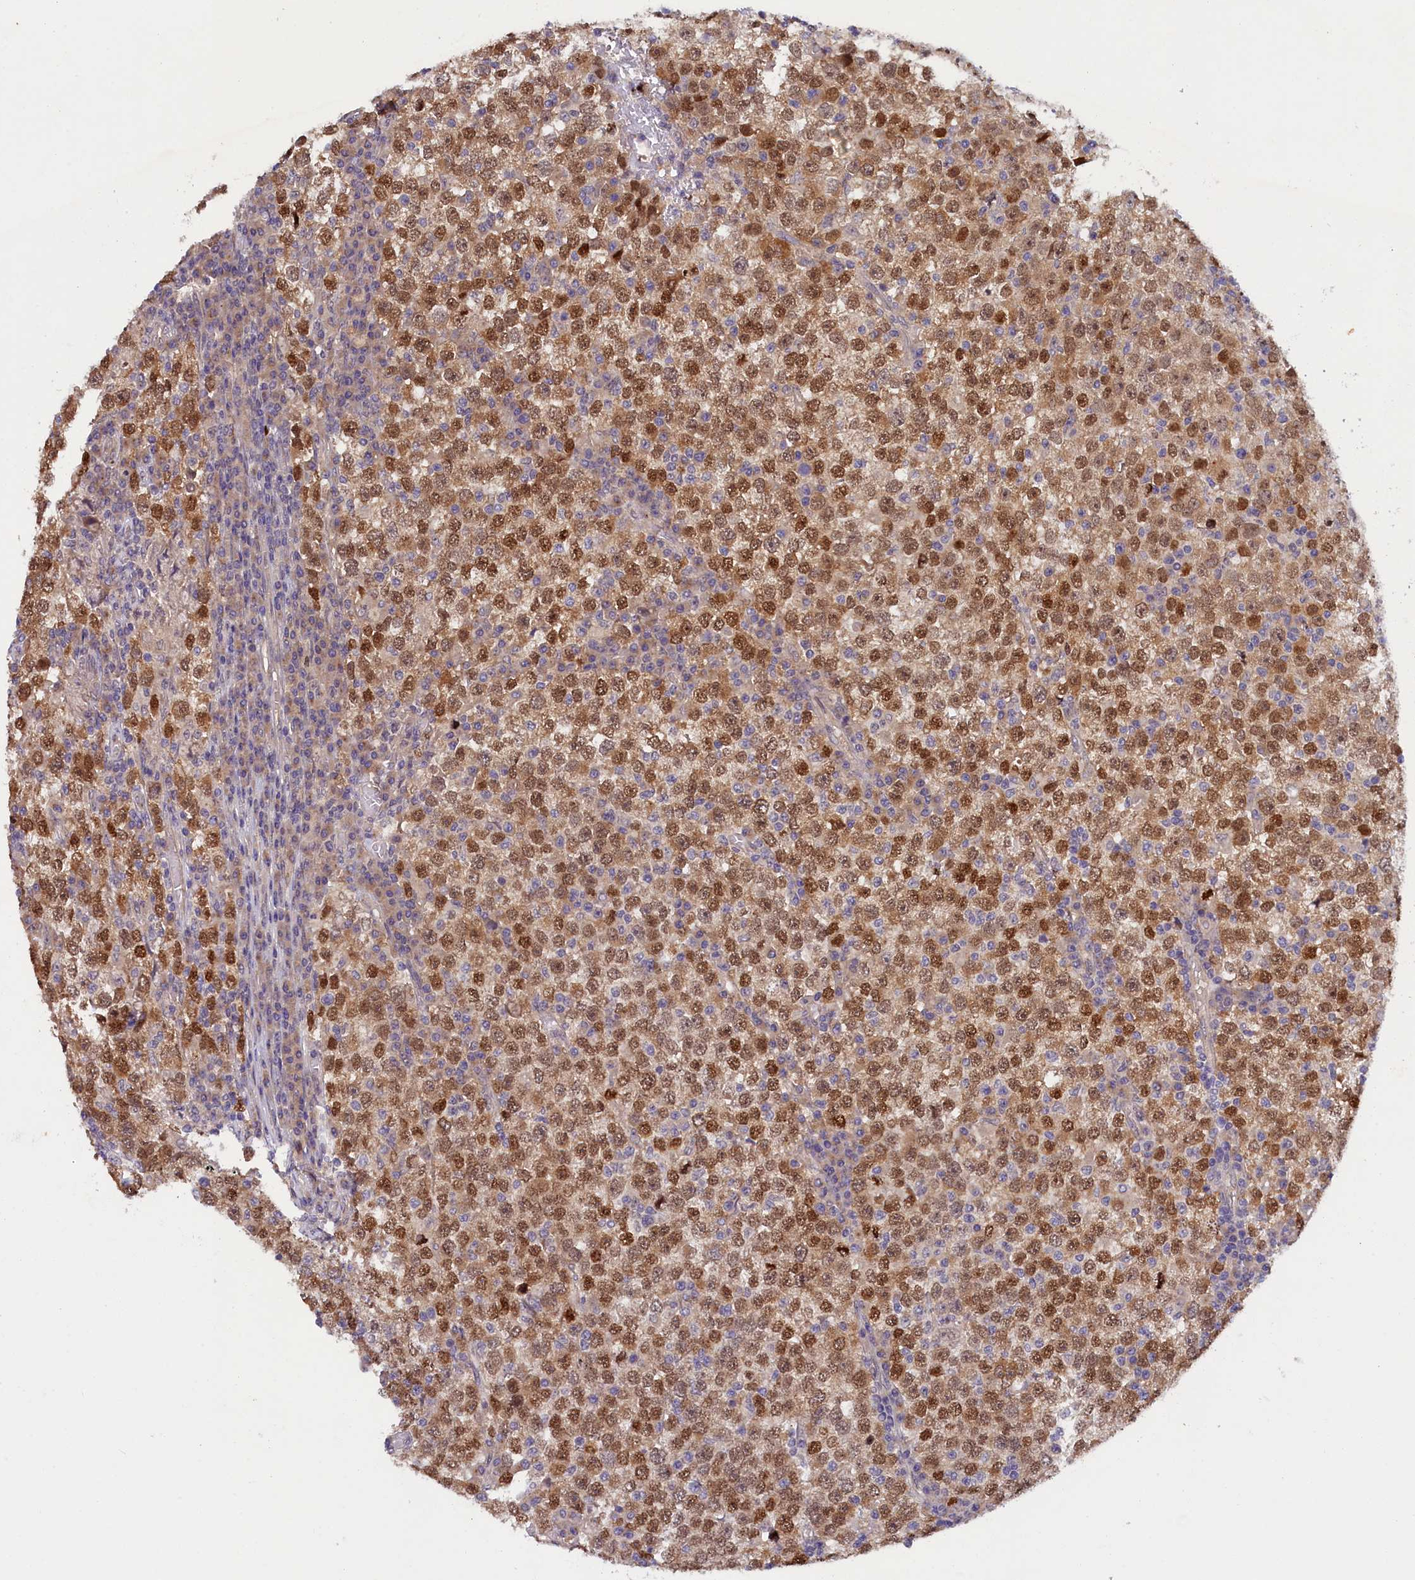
{"staining": {"intensity": "moderate", "quantity": ">75%", "location": "nuclear"}, "tissue": "testis cancer", "cell_type": "Tumor cells", "image_type": "cancer", "snomed": [{"axis": "morphology", "description": "Seminoma, NOS"}, {"axis": "topography", "description": "Testis"}], "caption": "Immunohistochemistry of testis cancer (seminoma) demonstrates medium levels of moderate nuclear positivity in approximately >75% of tumor cells. (Brightfield microscopy of DAB IHC at high magnification).", "gene": "CCDC9B", "patient": {"sex": "male", "age": 65}}